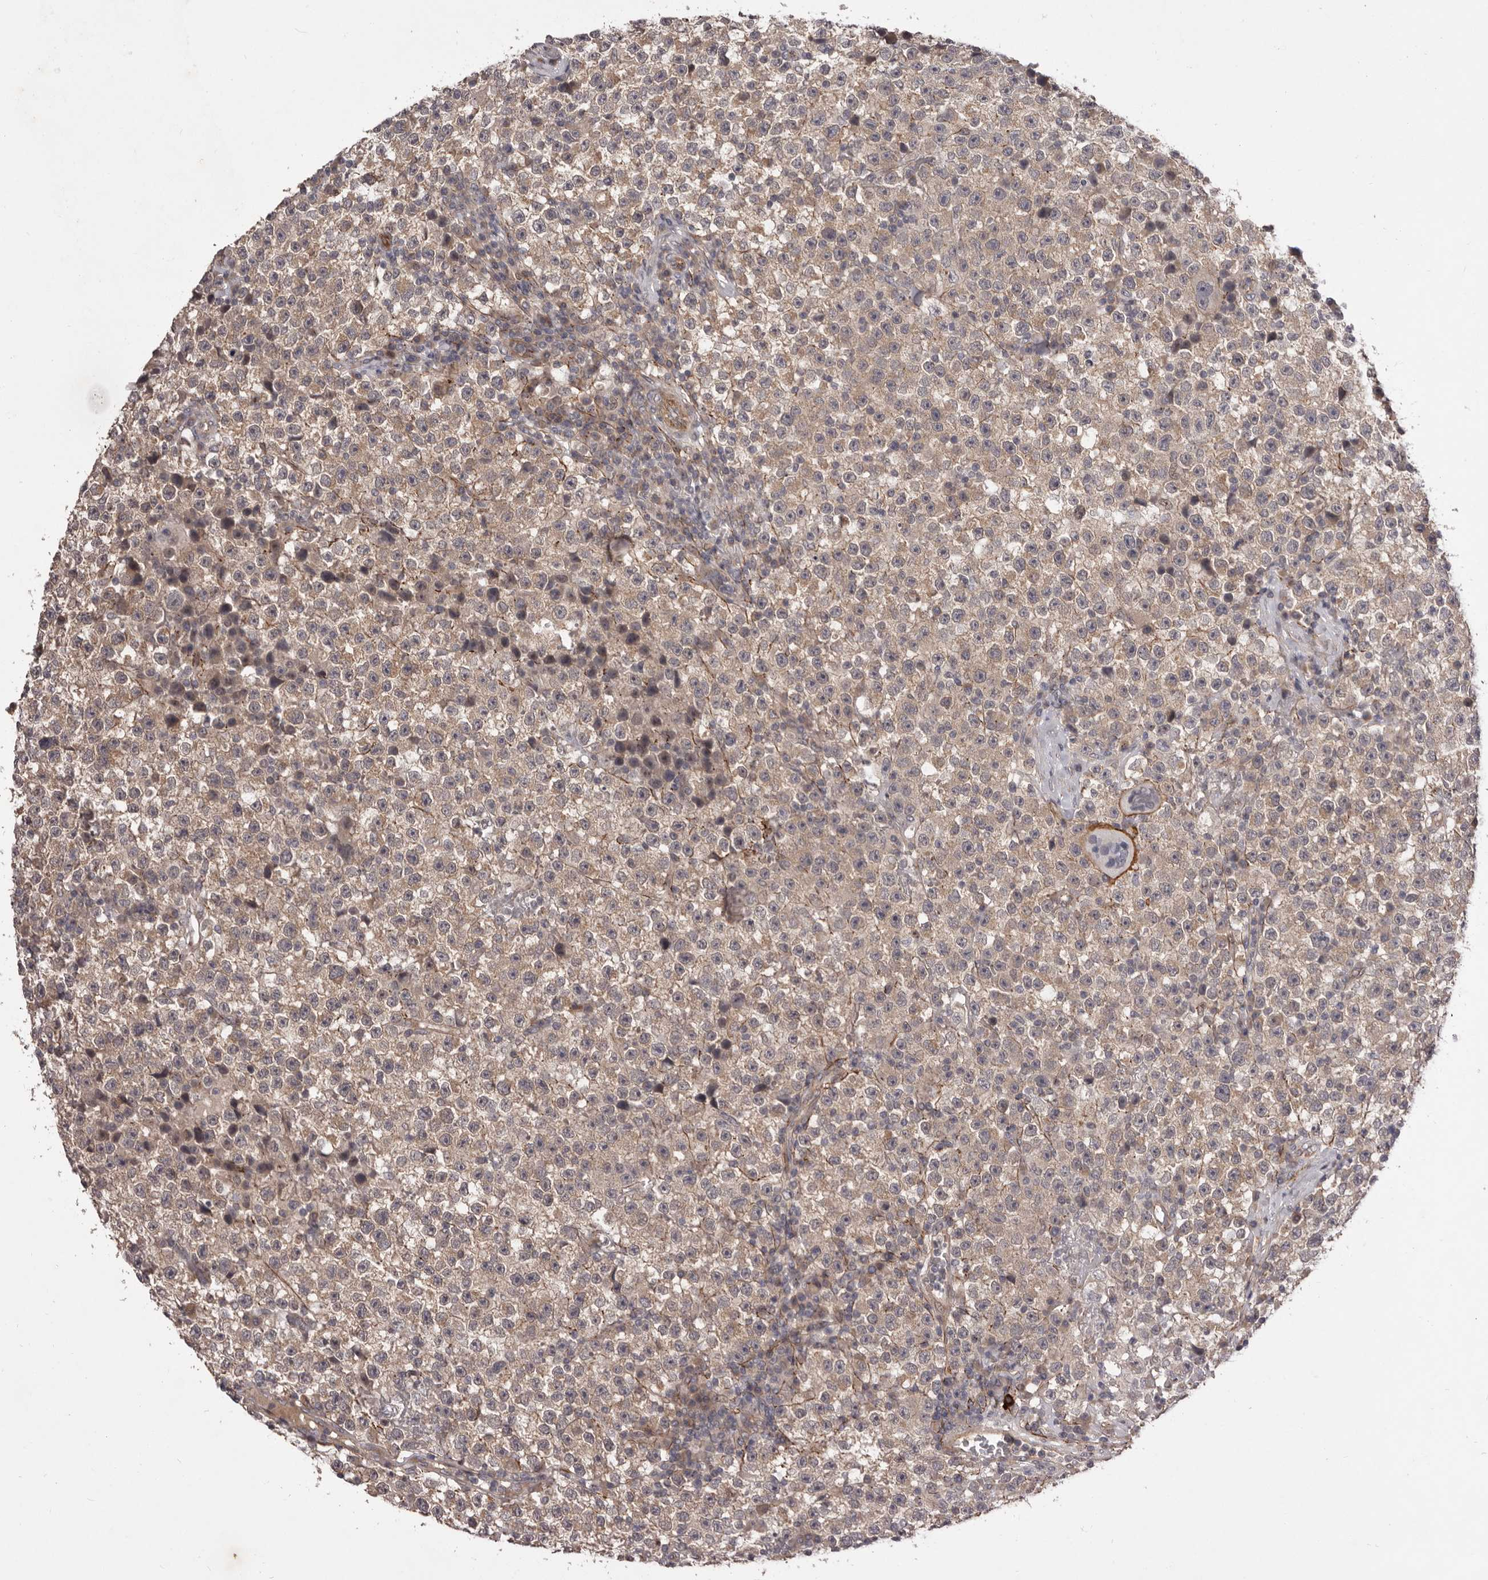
{"staining": {"intensity": "weak", "quantity": "25%-75%", "location": "cytoplasmic/membranous"}, "tissue": "testis cancer", "cell_type": "Tumor cells", "image_type": "cancer", "snomed": [{"axis": "morphology", "description": "Seminoma, NOS"}, {"axis": "topography", "description": "Testis"}], "caption": "Immunohistochemistry (IHC) histopathology image of testis seminoma stained for a protein (brown), which displays low levels of weak cytoplasmic/membranous positivity in about 25%-75% of tumor cells.", "gene": "HBS1L", "patient": {"sex": "male", "age": 22}}